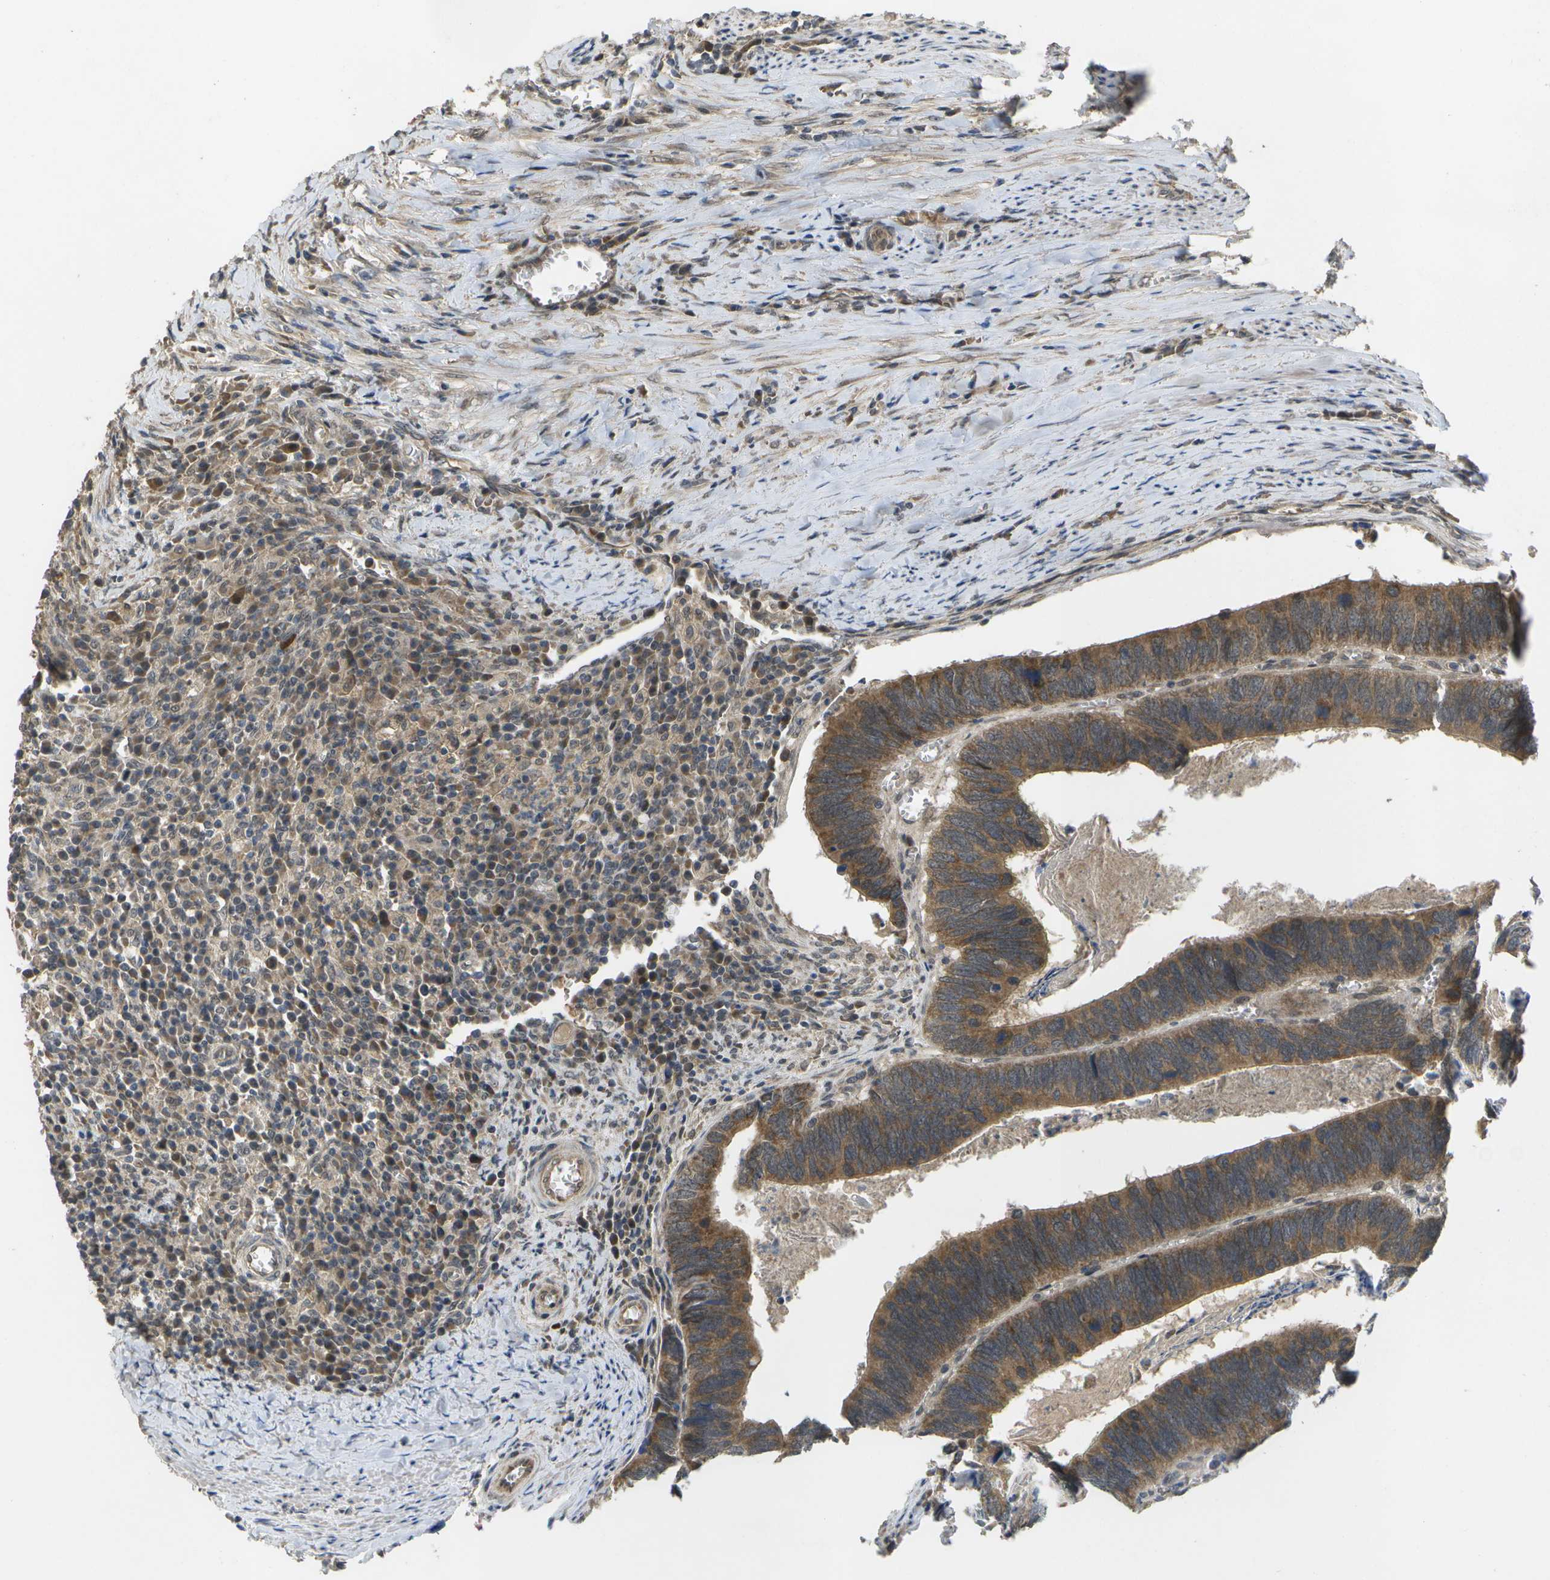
{"staining": {"intensity": "moderate", "quantity": ">75%", "location": "cytoplasmic/membranous"}, "tissue": "colorectal cancer", "cell_type": "Tumor cells", "image_type": "cancer", "snomed": [{"axis": "morphology", "description": "Adenocarcinoma, NOS"}, {"axis": "topography", "description": "Colon"}], "caption": "An image of adenocarcinoma (colorectal) stained for a protein shows moderate cytoplasmic/membranous brown staining in tumor cells. The staining was performed using DAB to visualize the protein expression in brown, while the nuclei were stained in blue with hematoxylin (Magnification: 20x).", "gene": "ALAS1", "patient": {"sex": "male", "age": 72}}